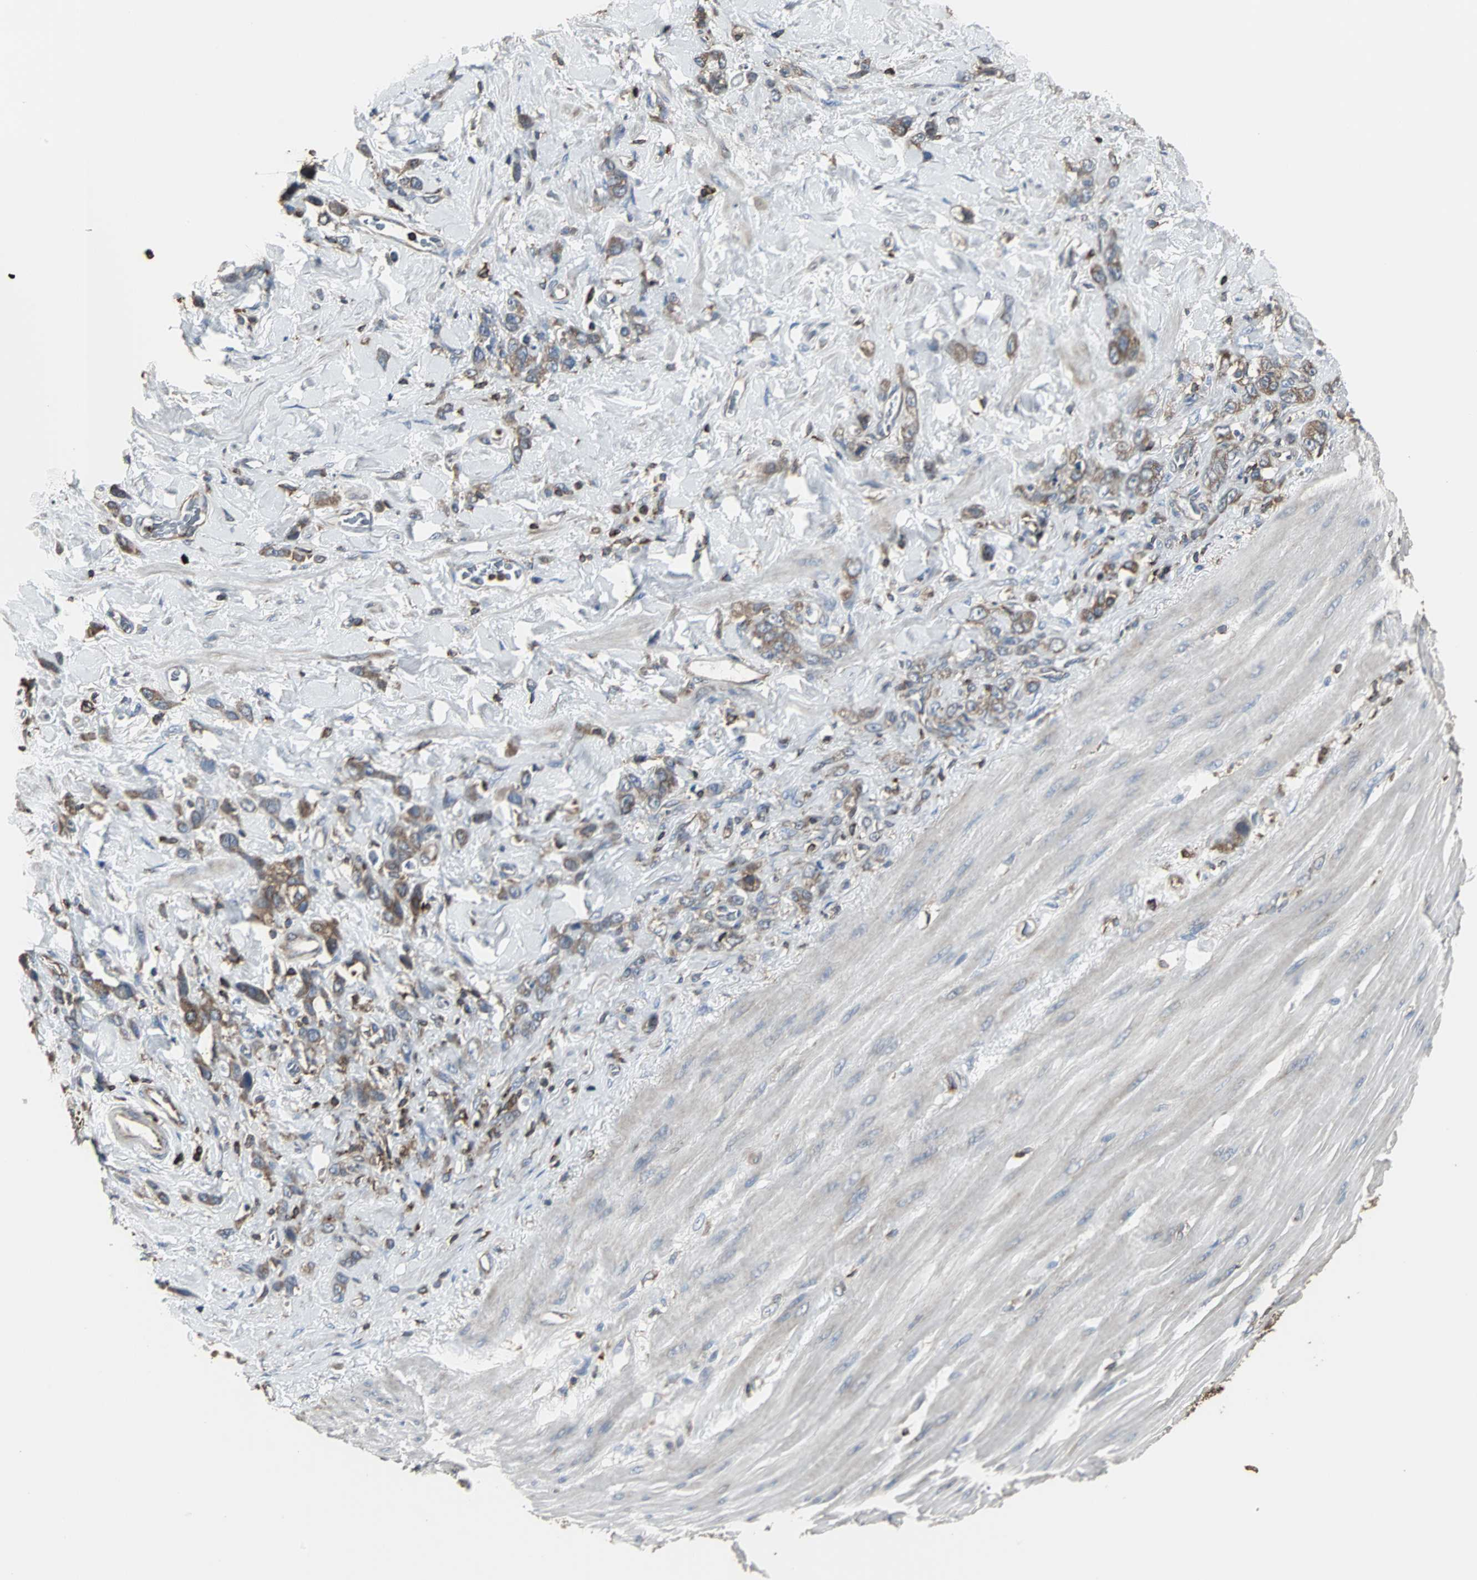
{"staining": {"intensity": "strong", "quantity": ">75%", "location": "cytoplasmic/membranous"}, "tissue": "stomach cancer", "cell_type": "Tumor cells", "image_type": "cancer", "snomed": [{"axis": "morphology", "description": "Normal tissue, NOS"}, {"axis": "morphology", "description": "Adenocarcinoma, NOS"}, {"axis": "topography", "description": "Stomach"}], "caption": "Stomach cancer (adenocarcinoma) tissue reveals strong cytoplasmic/membranous staining in approximately >75% of tumor cells, visualized by immunohistochemistry. (DAB (3,3'-diaminobenzidine) = brown stain, brightfield microscopy at high magnification).", "gene": "LRRFIP1", "patient": {"sex": "male", "age": 82}}